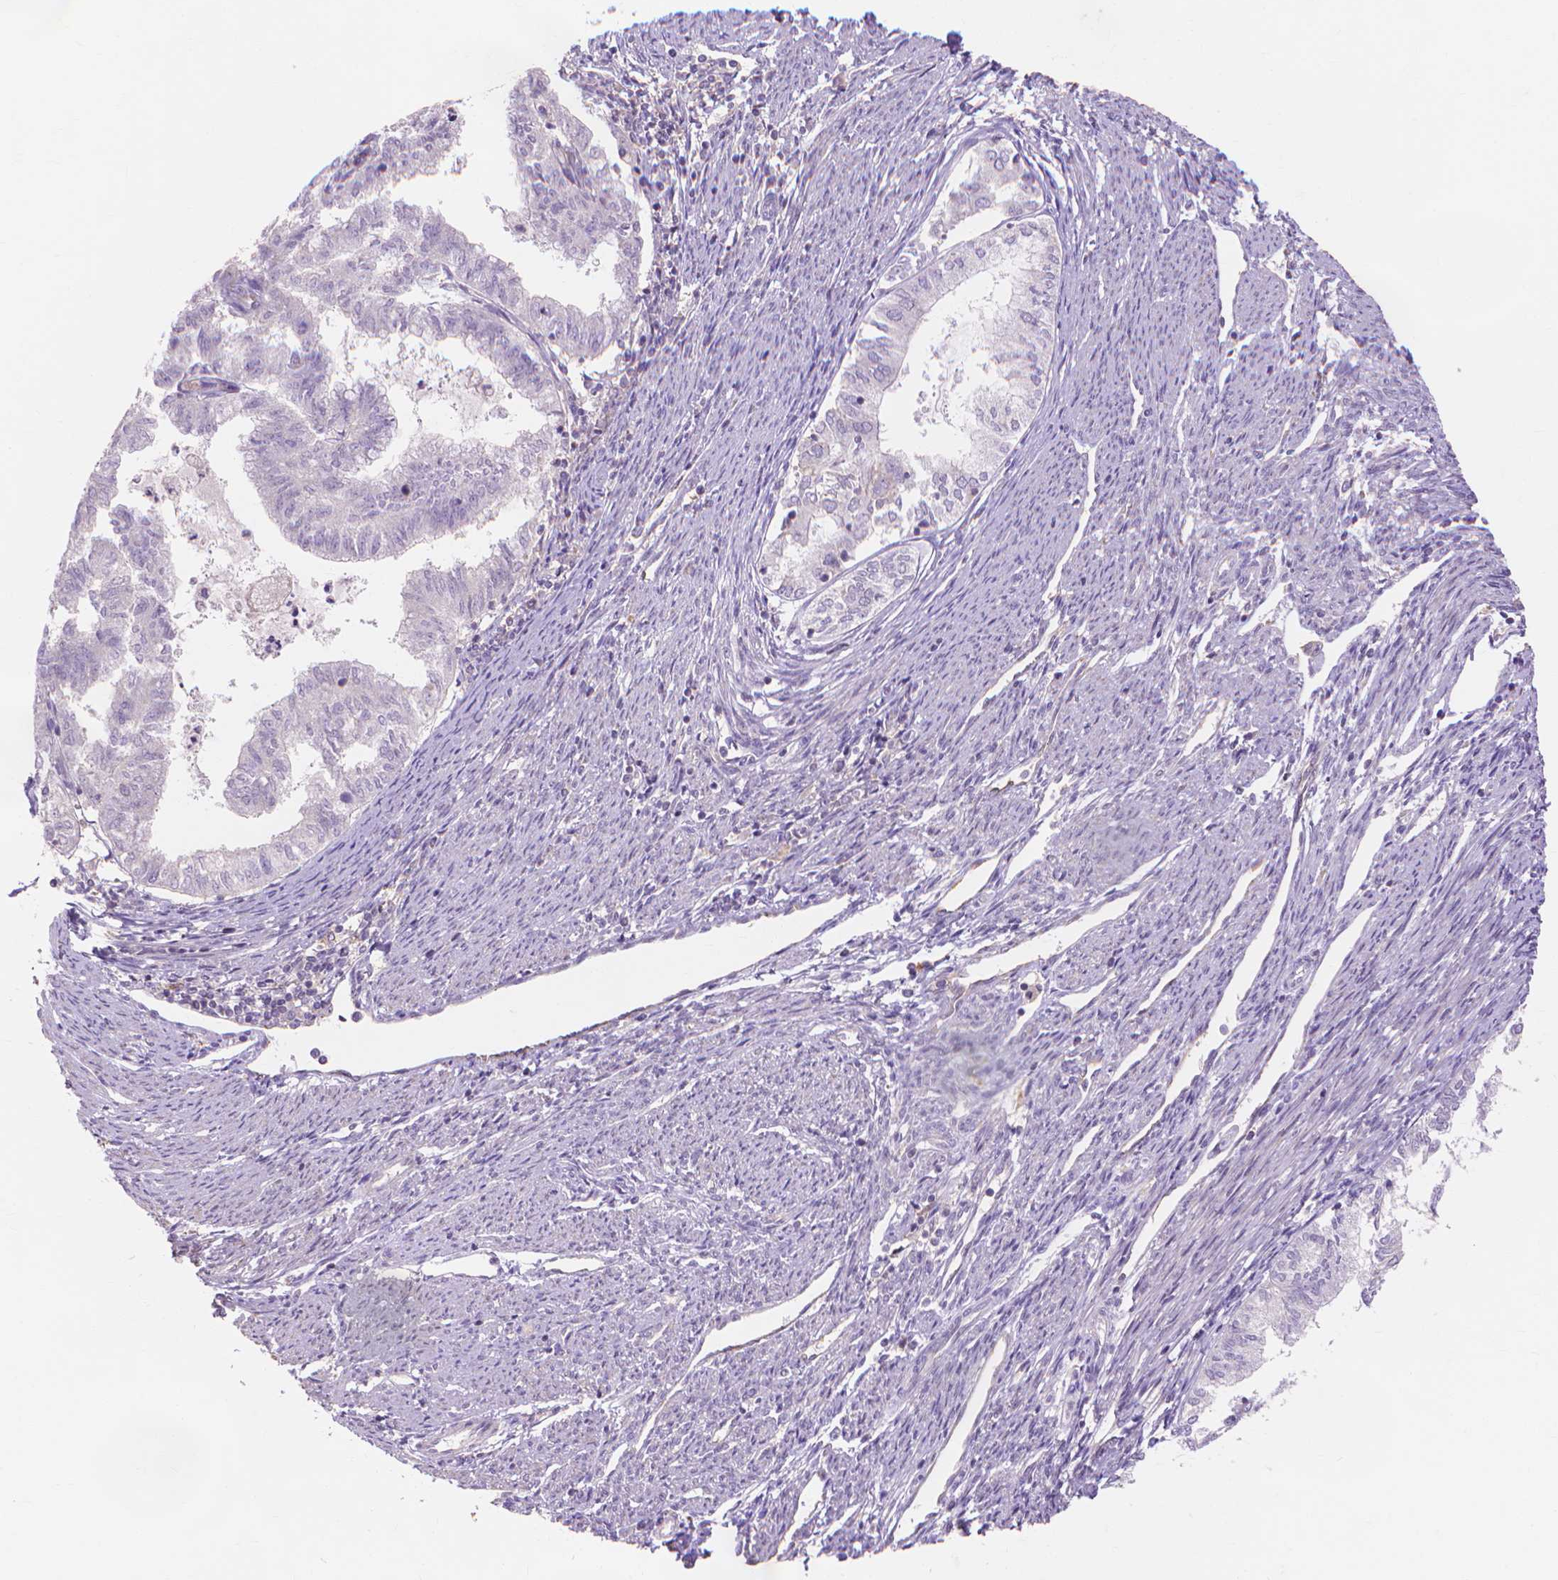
{"staining": {"intensity": "negative", "quantity": "none", "location": "none"}, "tissue": "endometrial cancer", "cell_type": "Tumor cells", "image_type": "cancer", "snomed": [{"axis": "morphology", "description": "Adenocarcinoma, NOS"}, {"axis": "topography", "description": "Endometrium"}], "caption": "IHC of endometrial cancer shows no expression in tumor cells.", "gene": "PRDM13", "patient": {"sex": "female", "age": 79}}